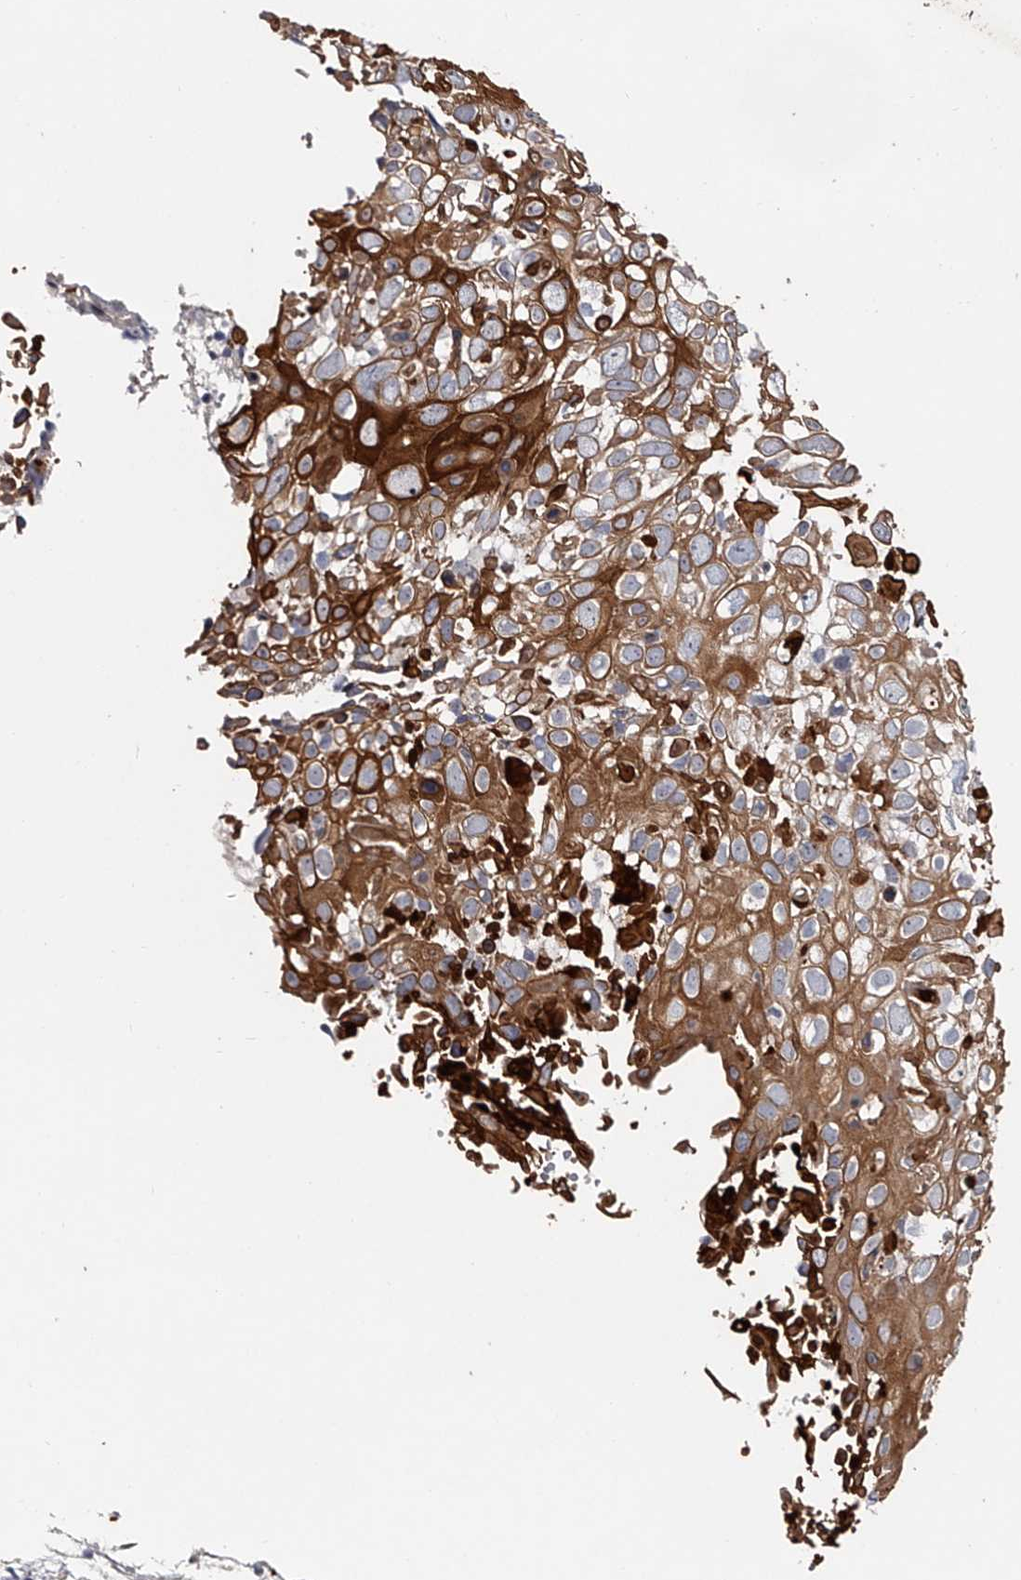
{"staining": {"intensity": "strong", "quantity": ">75%", "location": "cytoplasmic/membranous"}, "tissue": "cervical cancer", "cell_type": "Tumor cells", "image_type": "cancer", "snomed": [{"axis": "morphology", "description": "Squamous cell carcinoma, NOS"}, {"axis": "topography", "description": "Cervix"}], "caption": "The photomicrograph reveals a brown stain indicating the presence of a protein in the cytoplasmic/membranous of tumor cells in squamous cell carcinoma (cervical).", "gene": "MDN1", "patient": {"sex": "female", "age": 74}}